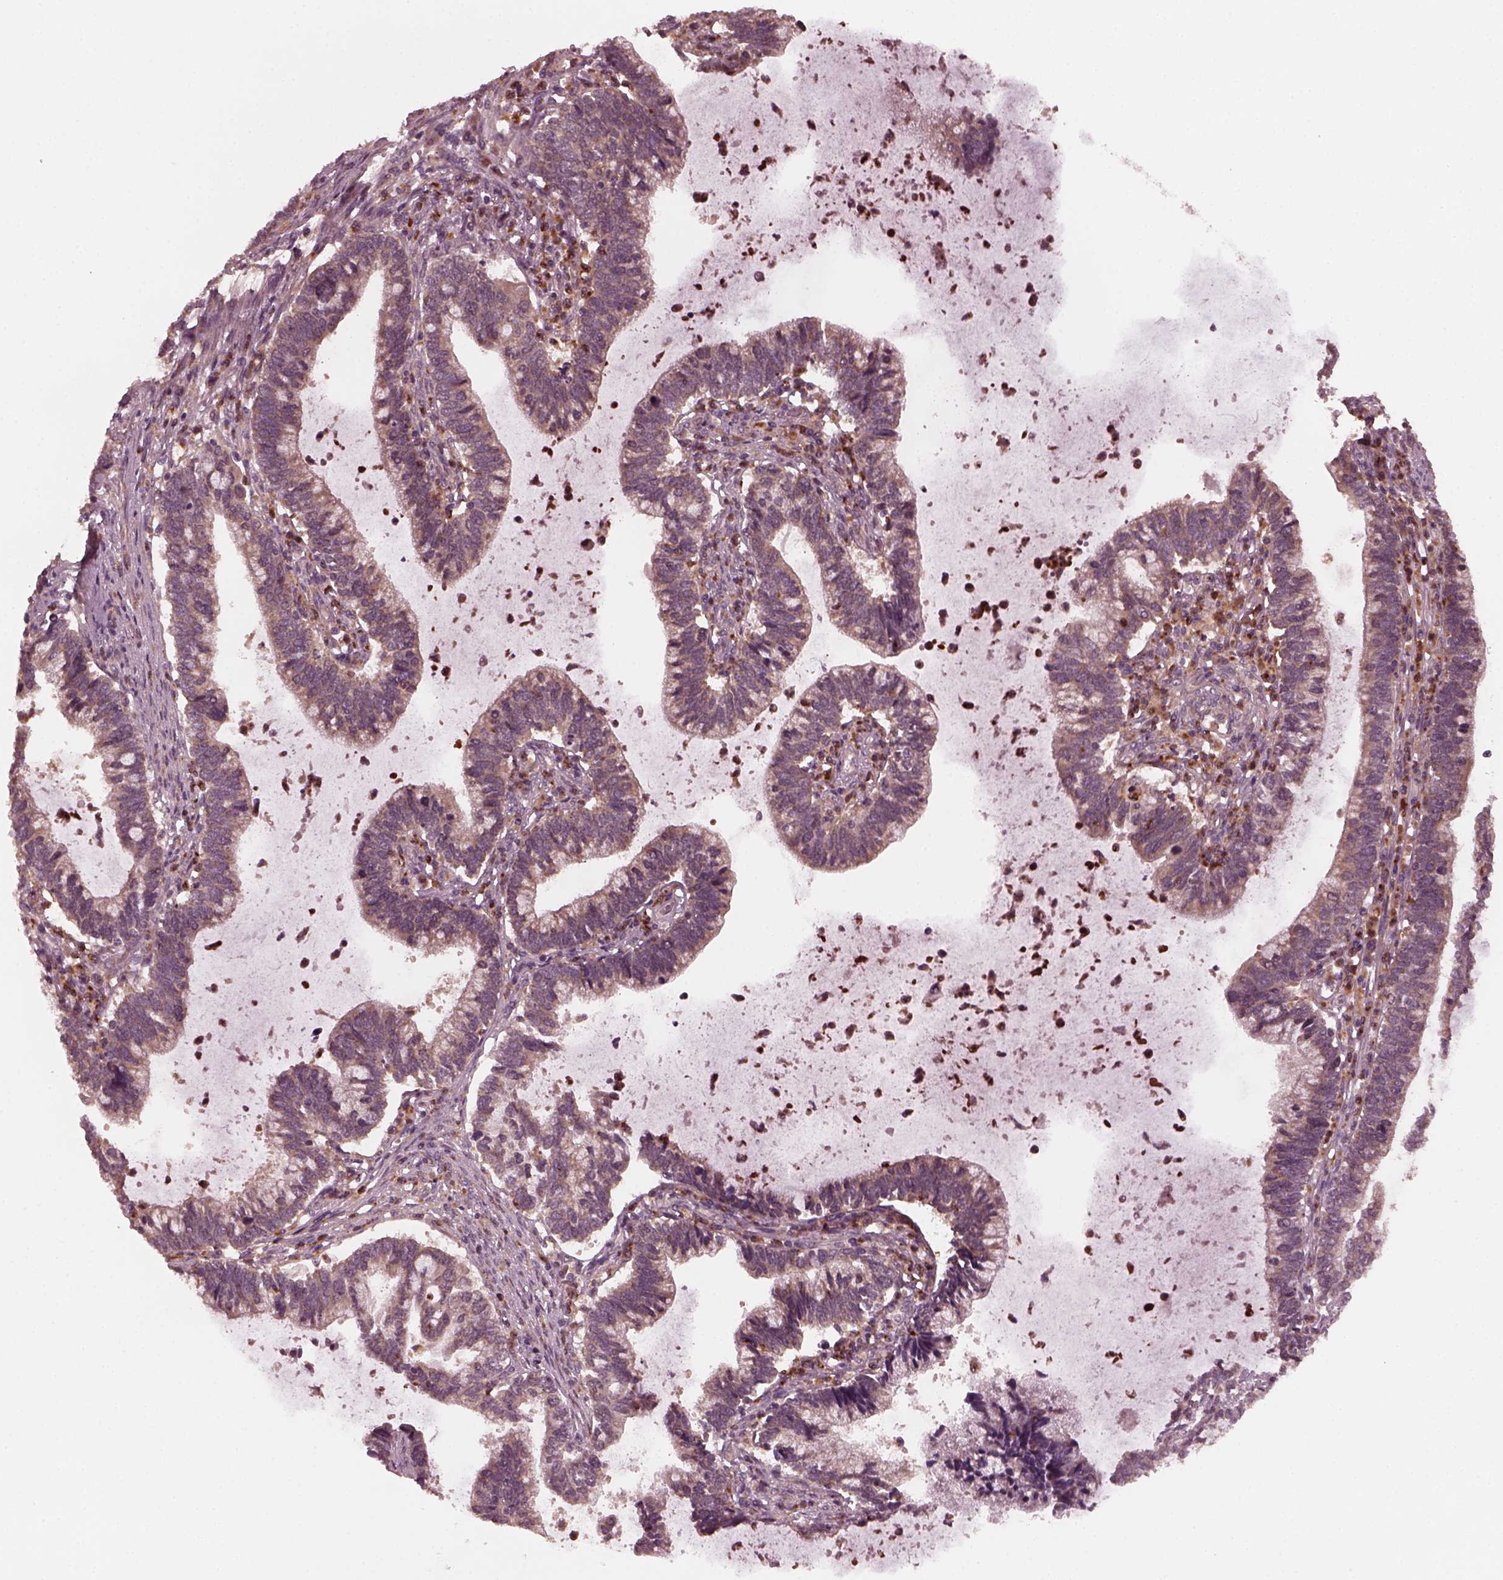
{"staining": {"intensity": "moderate", "quantity": "<25%", "location": "cytoplasmic/membranous"}, "tissue": "cervical cancer", "cell_type": "Tumor cells", "image_type": "cancer", "snomed": [{"axis": "morphology", "description": "Adenocarcinoma, NOS"}, {"axis": "topography", "description": "Cervix"}], "caption": "Immunohistochemical staining of adenocarcinoma (cervical) displays moderate cytoplasmic/membranous protein staining in approximately <25% of tumor cells. The staining is performed using DAB brown chromogen to label protein expression. The nuclei are counter-stained blue using hematoxylin.", "gene": "FAF2", "patient": {"sex": "female", "age": 42}}